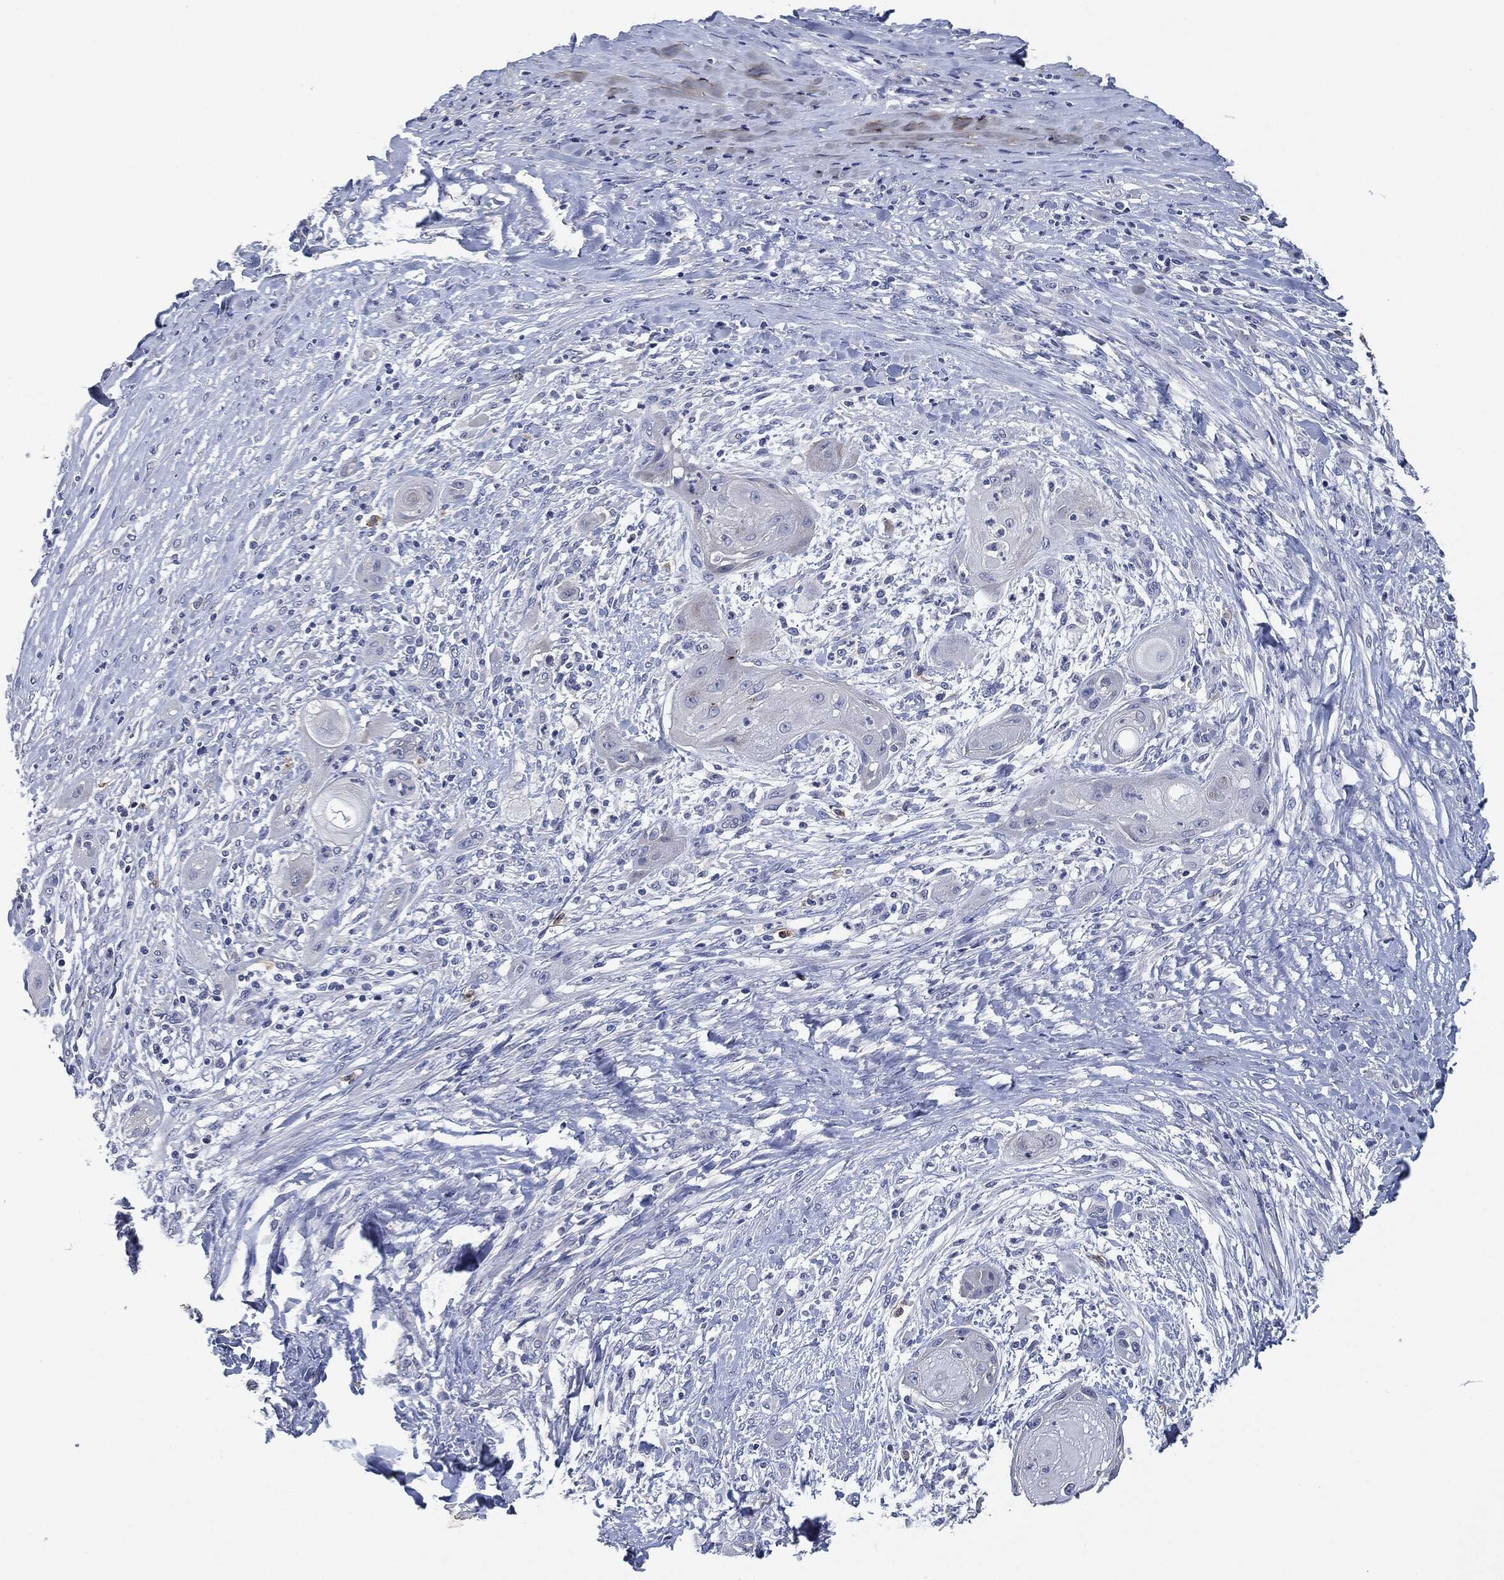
{"staining": {"intensity": "negative", "quantity": "none", "location": "none"}, "tissue": "skin cancer", "cell_type": "Tumor cells", "image_type": "cancer", "snomed": [{"axis": "morphology", "description": "Squamous cell carcinoma, NOS"}, {"axis": "topography", "description": "Skin"}], "caption": "Immunohistochemical staining of human squamous cell carcinoma (skin) reveals no significant expression in tumor cells.", "gene": "NTRK1", "patient": {"sex": "male", "age": 62}}